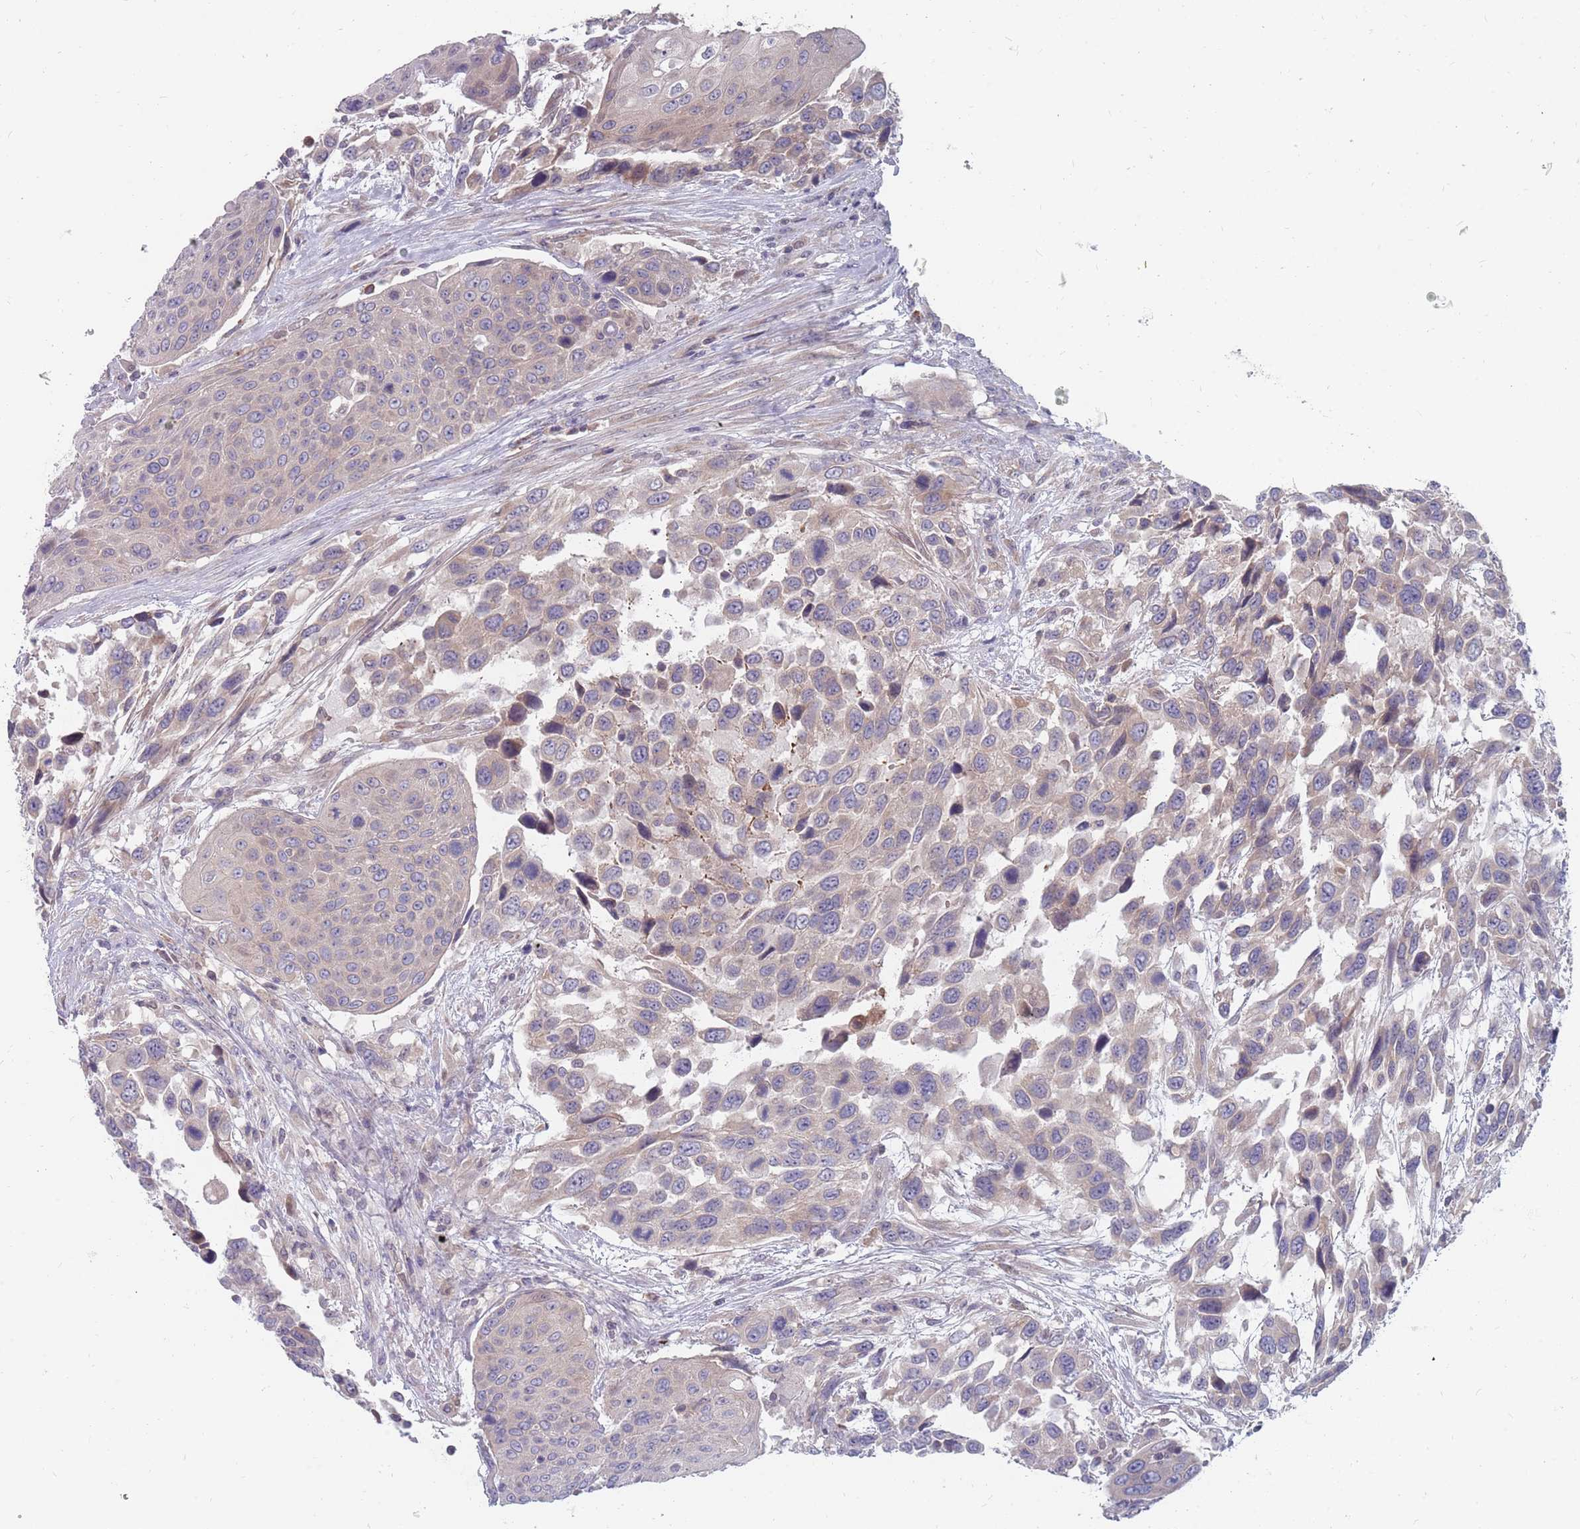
{"staining": {"intensity": "weak", "quantity": "<25%", "location": "cytoplasmic/membranous"}, "tissue": "urothelial cancer", "cell_type": "Tumor cells", "image_type": "cancer", "snomed": [{"axis": "morphology", "description": "Urothelial carcinoma, High grade"}, {"axis": "topography", "description": "Urinary bladder"}], "caption": "A micrograph of human high-grade urothelial carcinoma is negative for staining in tumor cells.", "gene": "CMTR2", "patient": {"sex": "female", "age": 70}}